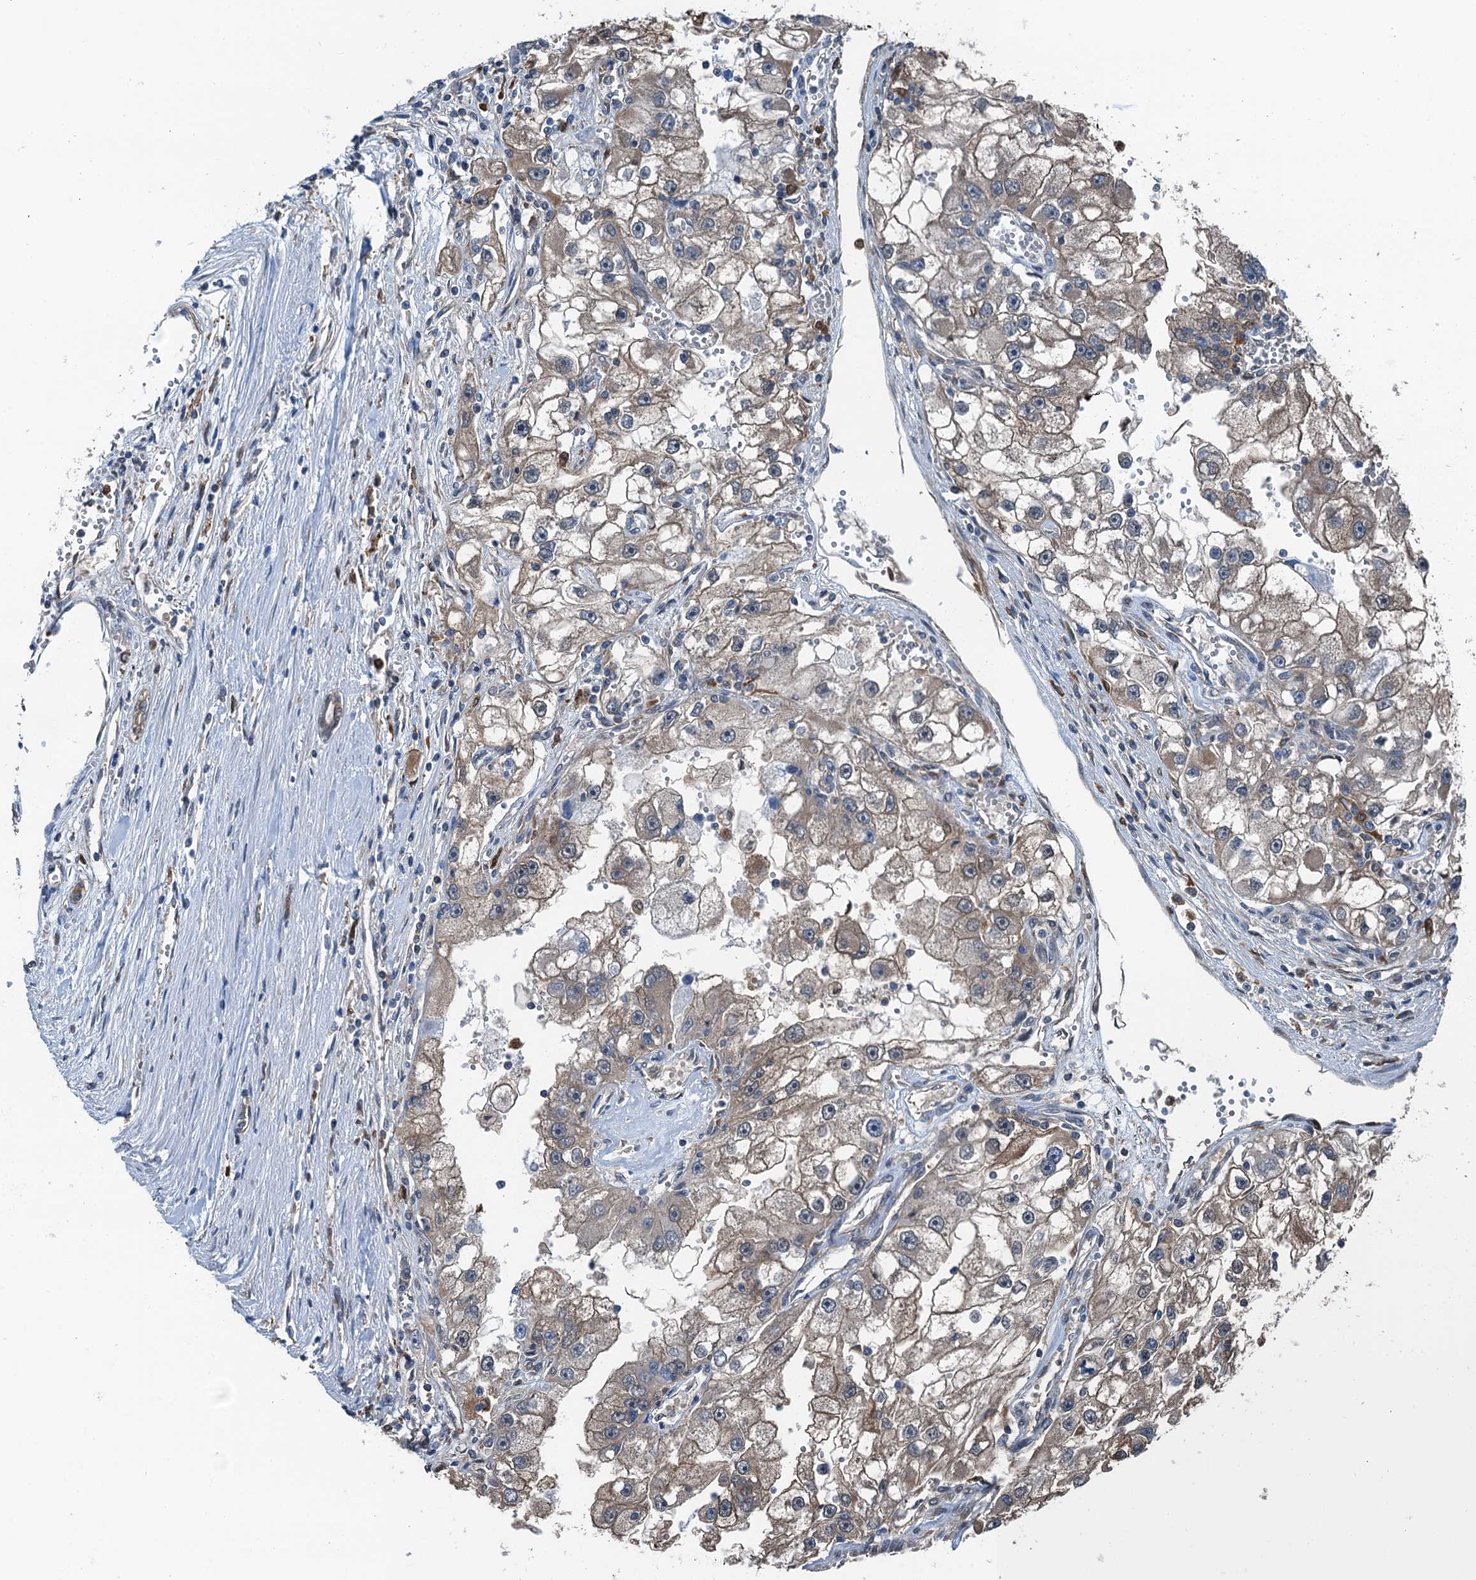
{"staining": {"intensity": "weak", "quantity": ">75%", "location": "cytoplasmic/membranous"}, "tissue": "renal cancer", "cell_type": "Tumor cells", "image_type": "cancer", "snomed": [{"axis": "morphology", "description": "Adenocarcinoma, NOS"}, {"axis": "topography", "description": "Kidney"}], "caption": "DAB (3,3'-diaminobenzidine) immunohistochemical staining of adenocarcinoma (renal) demonstrates weak cytoplasmic/membranous protein staining in about >75% of tumor cells. (DAB IHC with brightfield microscopy, high magnification).", "gene": "RNH1", "patient": {"sex": "male", "age": 63}}